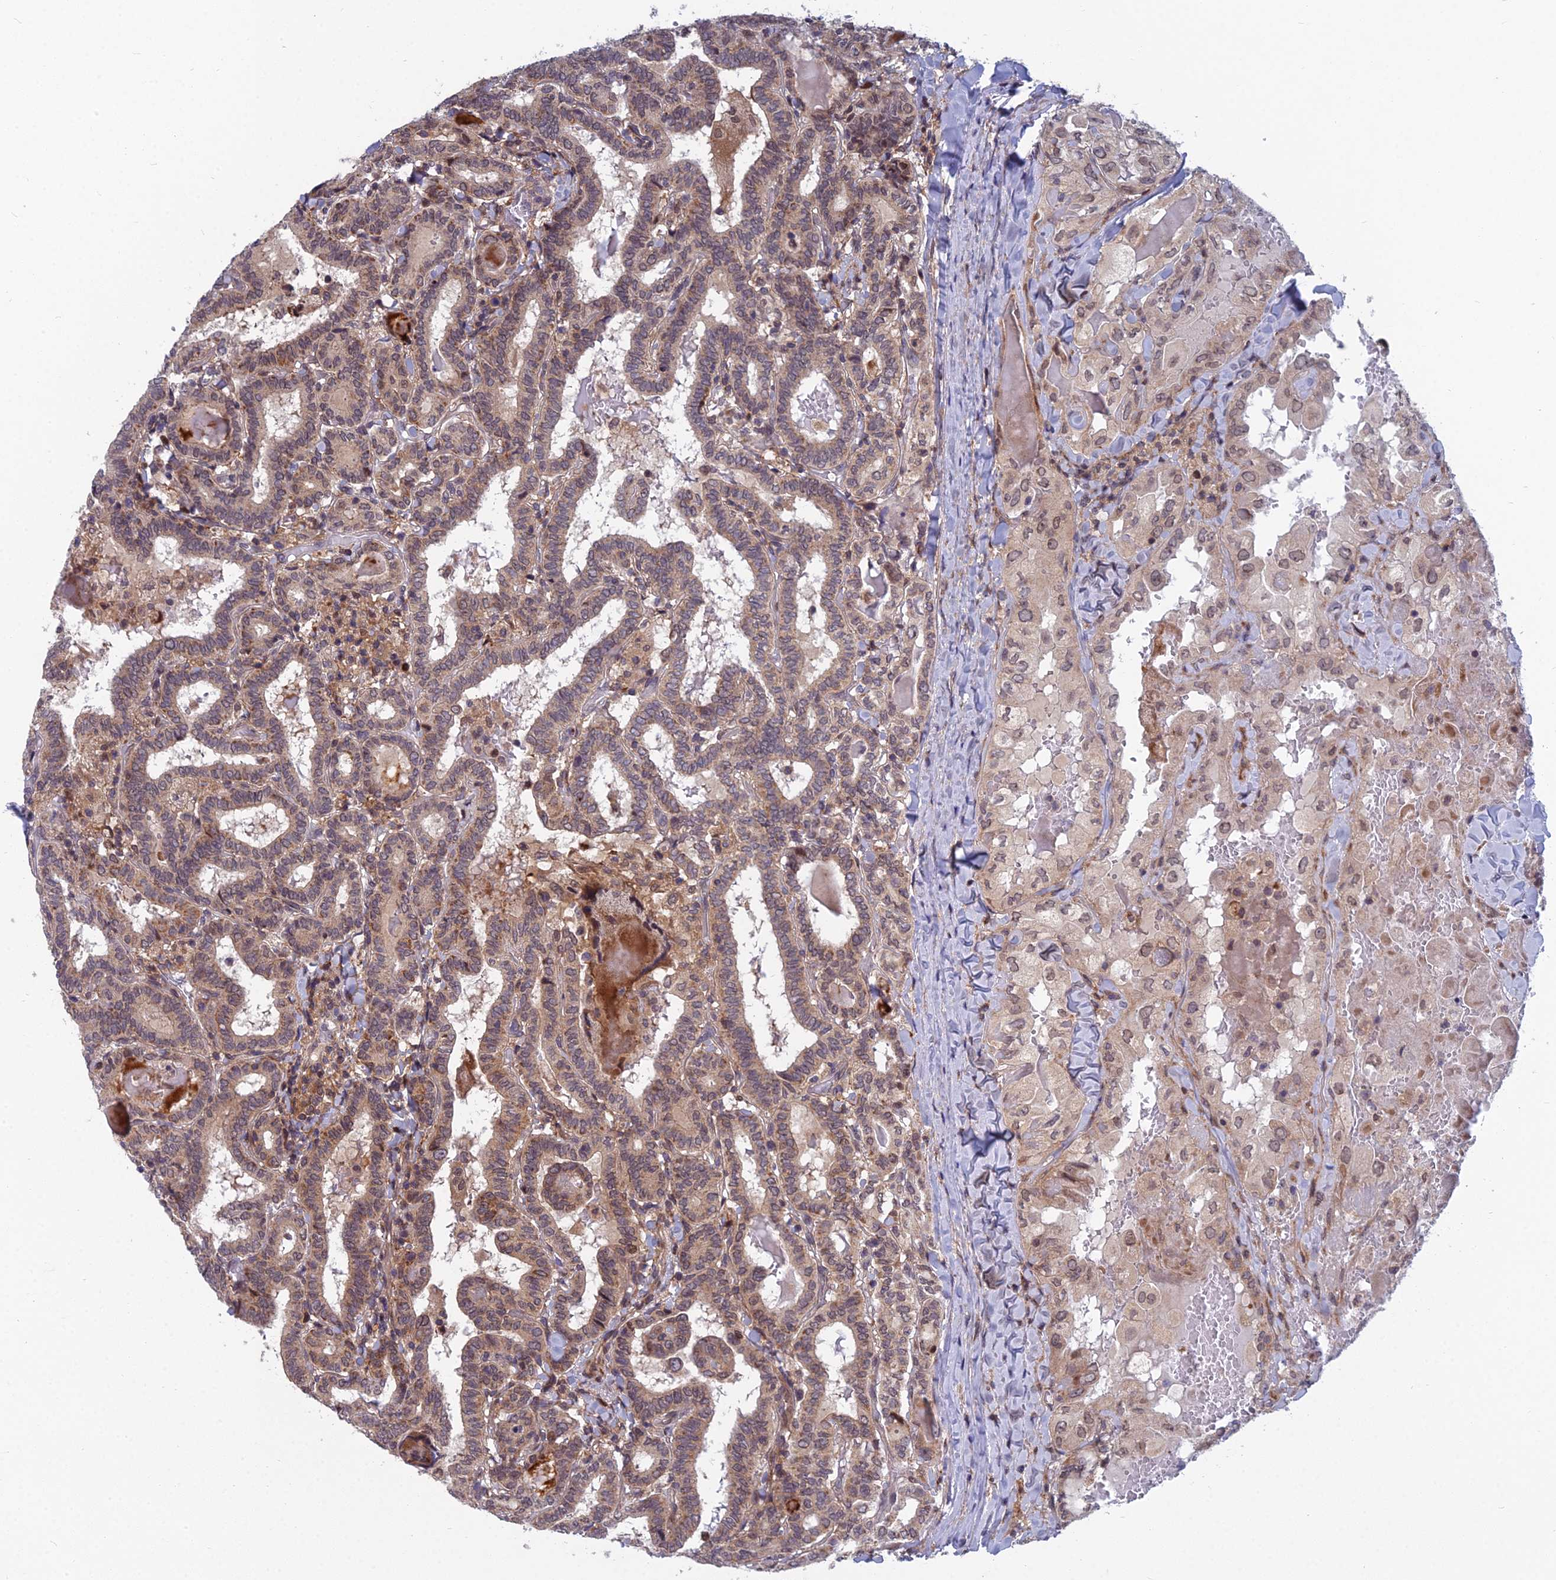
{"staining": {"intensity": "weak", "quantity": "<25%", "location": "cytoplasmic/membranous"}, "tissue": "thyroid cancer", "cell_type": "Tumor cells", "image_type": "cancer", "snomed": [{"axis": "morphology", "description": "Papillary adenocarcinoma, NOS"}, {"axis": "topography", "description": "Thyroid gland"}], "caption": "Thyroid papillary adenocarcinoma was stained to show a protein in brown. There is no significant positivity in tumor cells. (DAB (3,3'-diaminobenzidine) IHC visualized using brightfield microscopy, high magnification).", "gene": "COMMD2", "patient": {"sex": "female", "age": 72}}